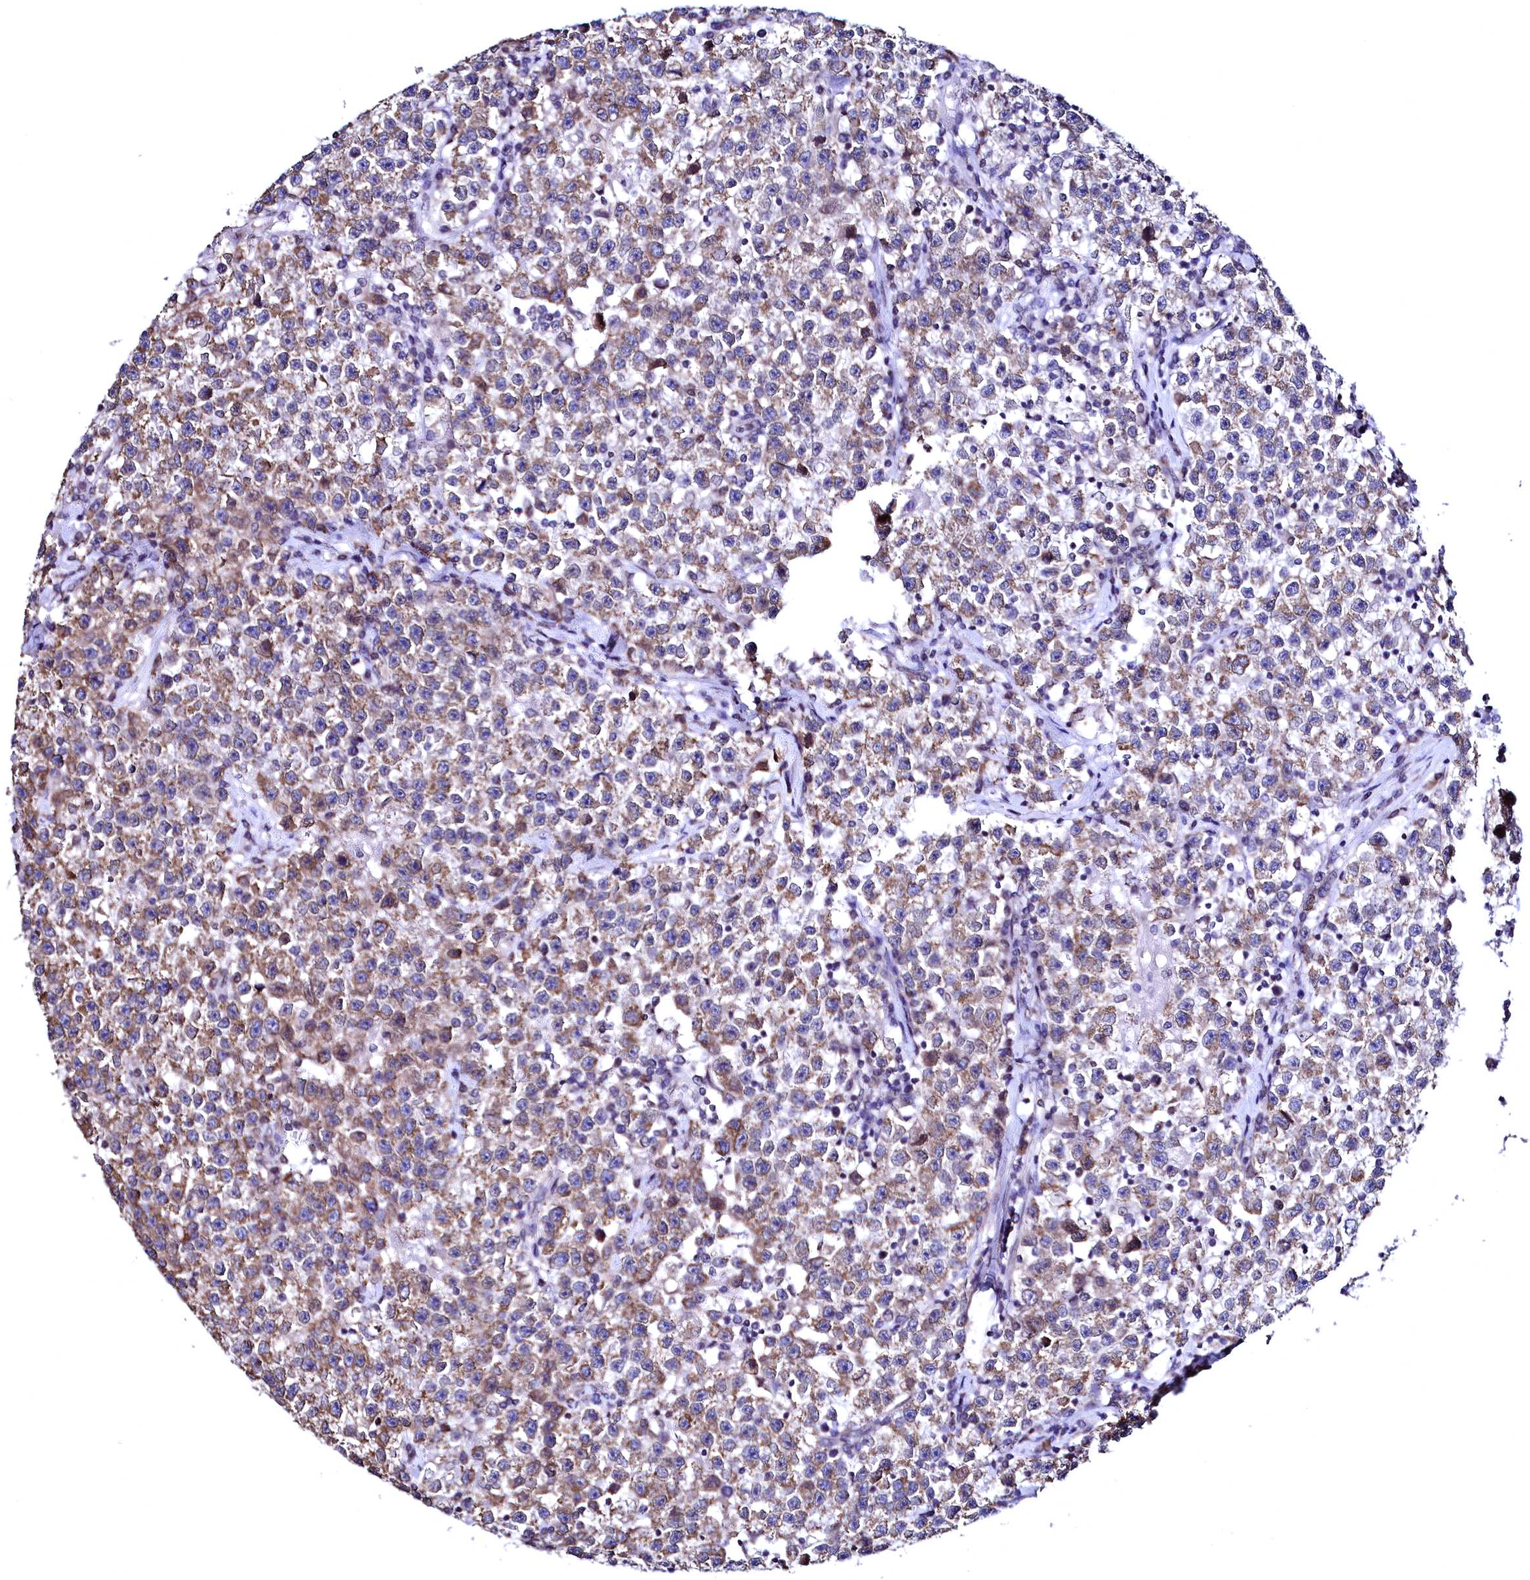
{"staining": {"intensity": "moderate", "quantity": ">75%", "location": "cytoplasmic/membranous"}, "tissue": "testis cancer", "cell_type": "Tumor cells", "image_type": "cancer", "snomed": [{"axis": "morphology", "description": "Seminoma, NOS"}, {"axis": "topography", "description": "Testis"}], "caption": "Immunohistochemistry image of neoplastic tissue: human testis cancer (seminoma) stained using immunohistochemistry (IHC) demonstrates medium levels of moderate protein expression localized specifically in the cytoplasmic/membranous of tumor cells, appearing as a cytoplasmic/membranous brown color.", "gene": "HAND1", "patient": {"sex": "male", "age": 22}}